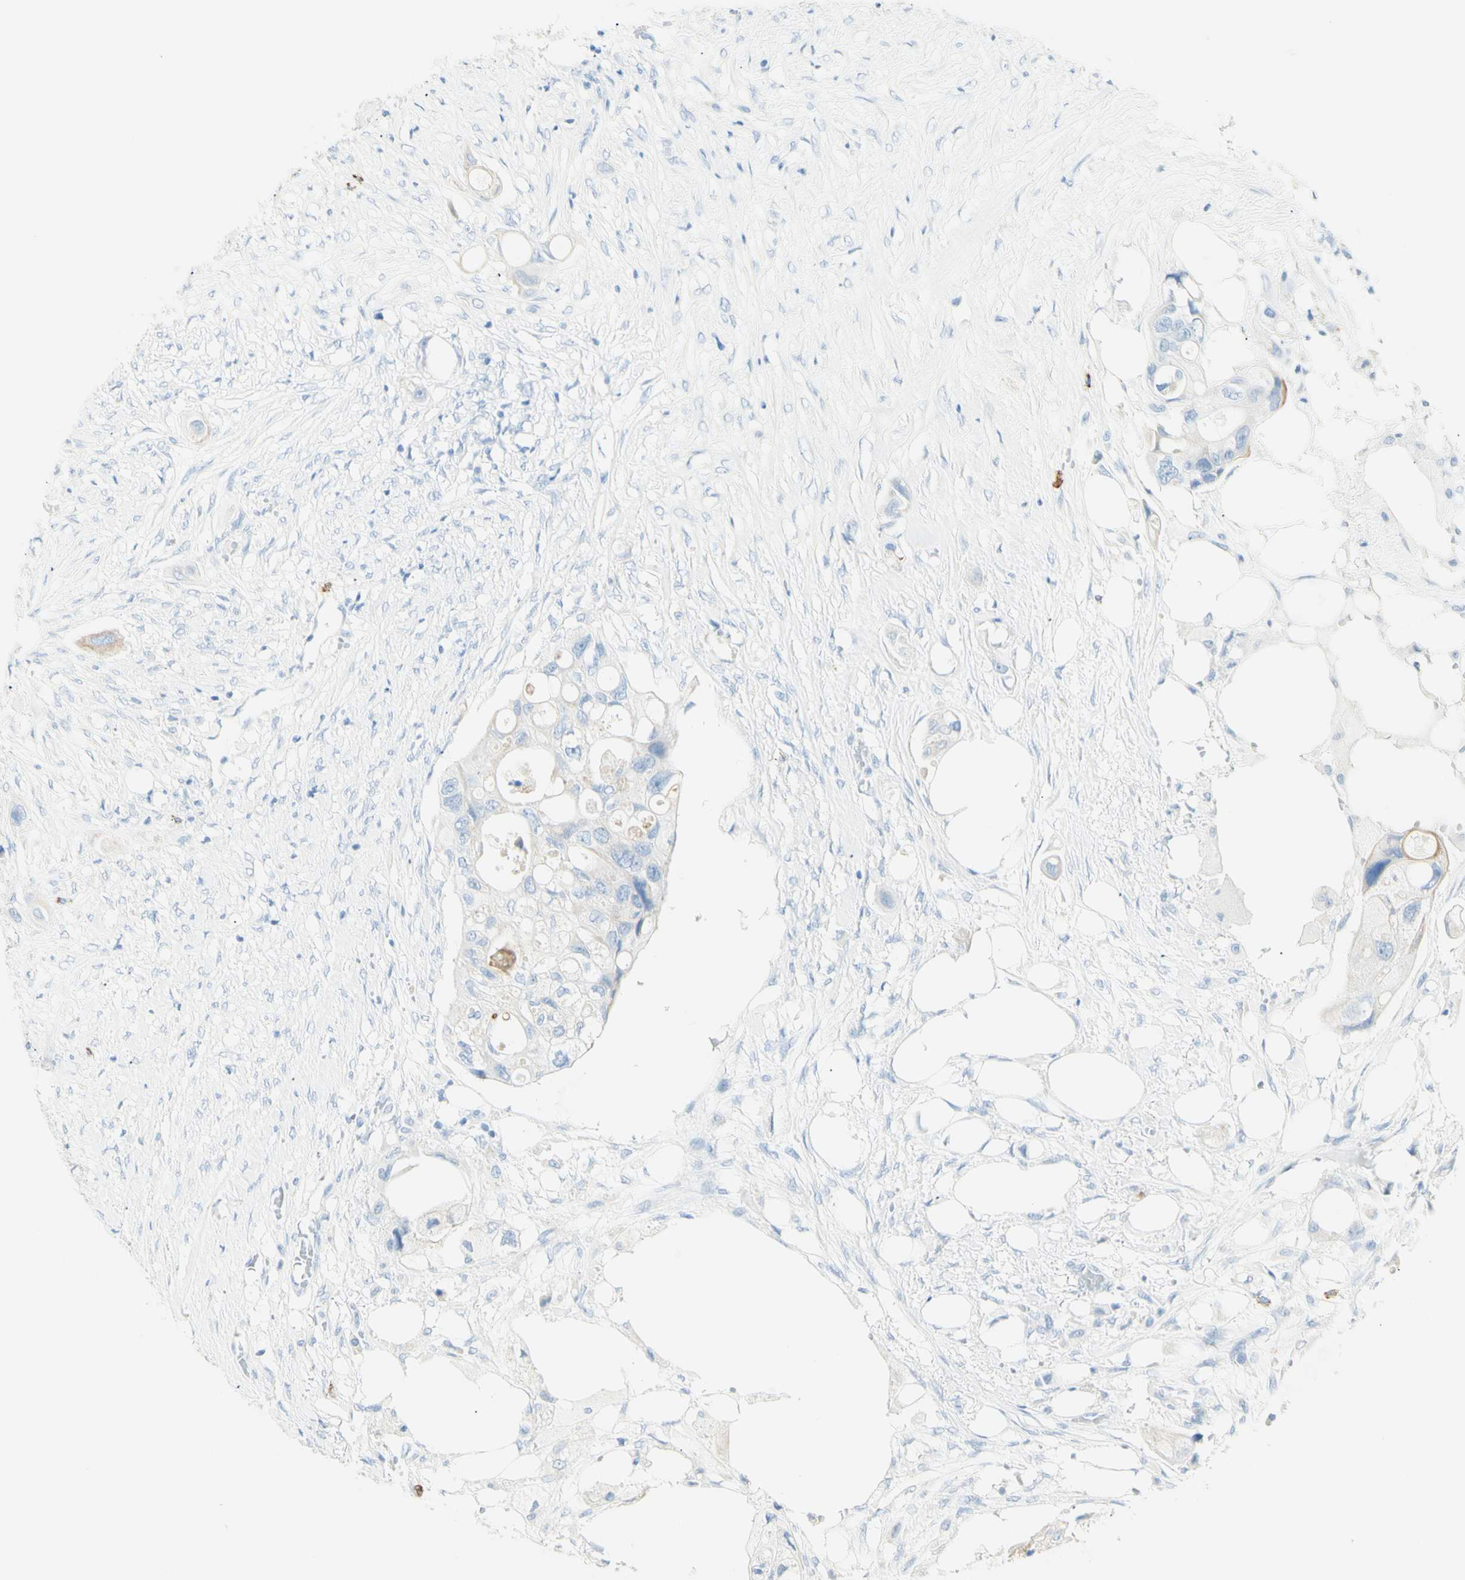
{"staining": {"intensity": "negative", "quantity": "none", "location": "none"}, "tissue": "colorectal cancer", "cell_type": "Tumor cells", "image_type": "cancer", "snomed": [{"axis": "morphology", "description": "Adenocarcinoma, NOS"}, {"axis": "topography", "description": "Colon"}], "caption": "A high-resolution photomicrograph shows immunohistochemistry (IHC) staining of adenocarcinoma (colorectal), which displays no significant staining in tumor cells.", "gene": "LETM1", "patient": {"sex": "female", "age": 57}}